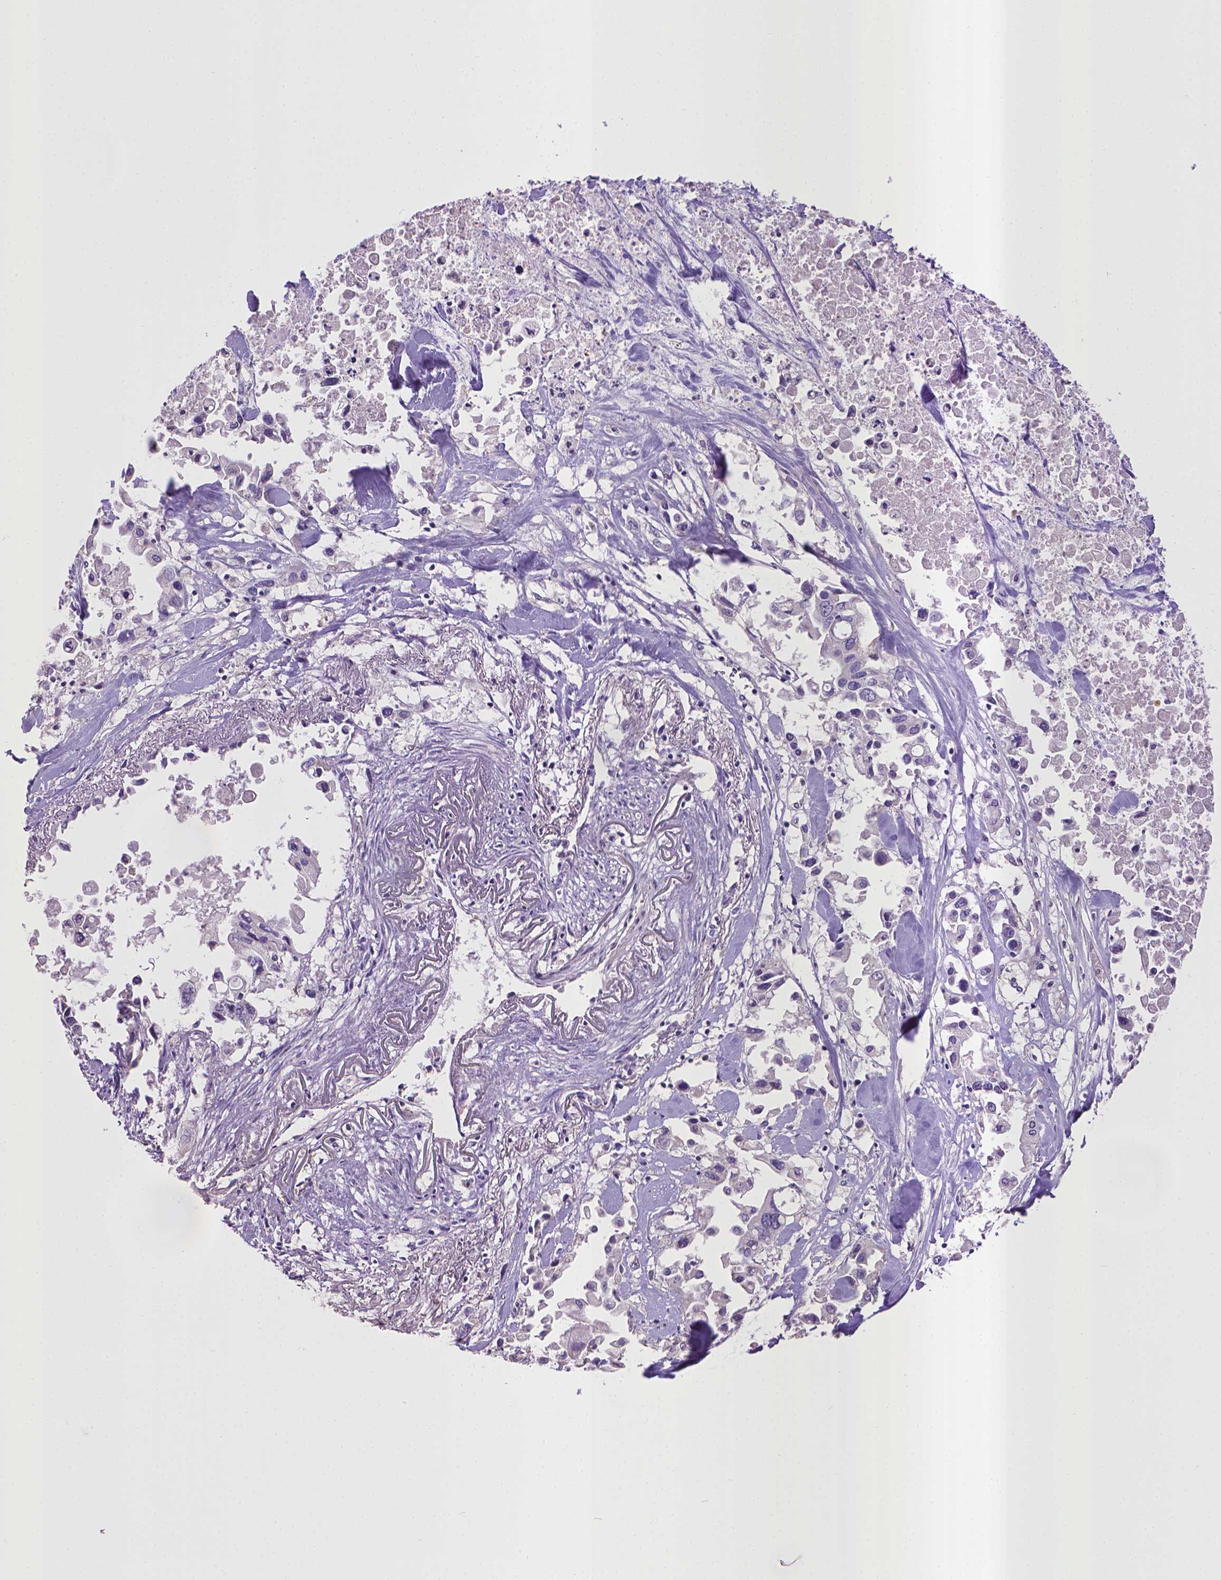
{"staining": {"intensity": "negative", "quantity": "none", "location": "none"}, "tissue": "pancreatic cancer", "cell_type": "Tumor cells", "image_type": "cancer", "snomed": [{"axis": "morphology", "description": "Adenocarcinoma, NOS"}, {"axis": "topography", "description": "Pancreas"}], "caption": "Immunohistochemical staining of pancreatic cancer (adenocarcinoma) reveals no significant positivity in tumor cells.", "gene": "CPM", "patient": {"sex": "female", "age": 83}}